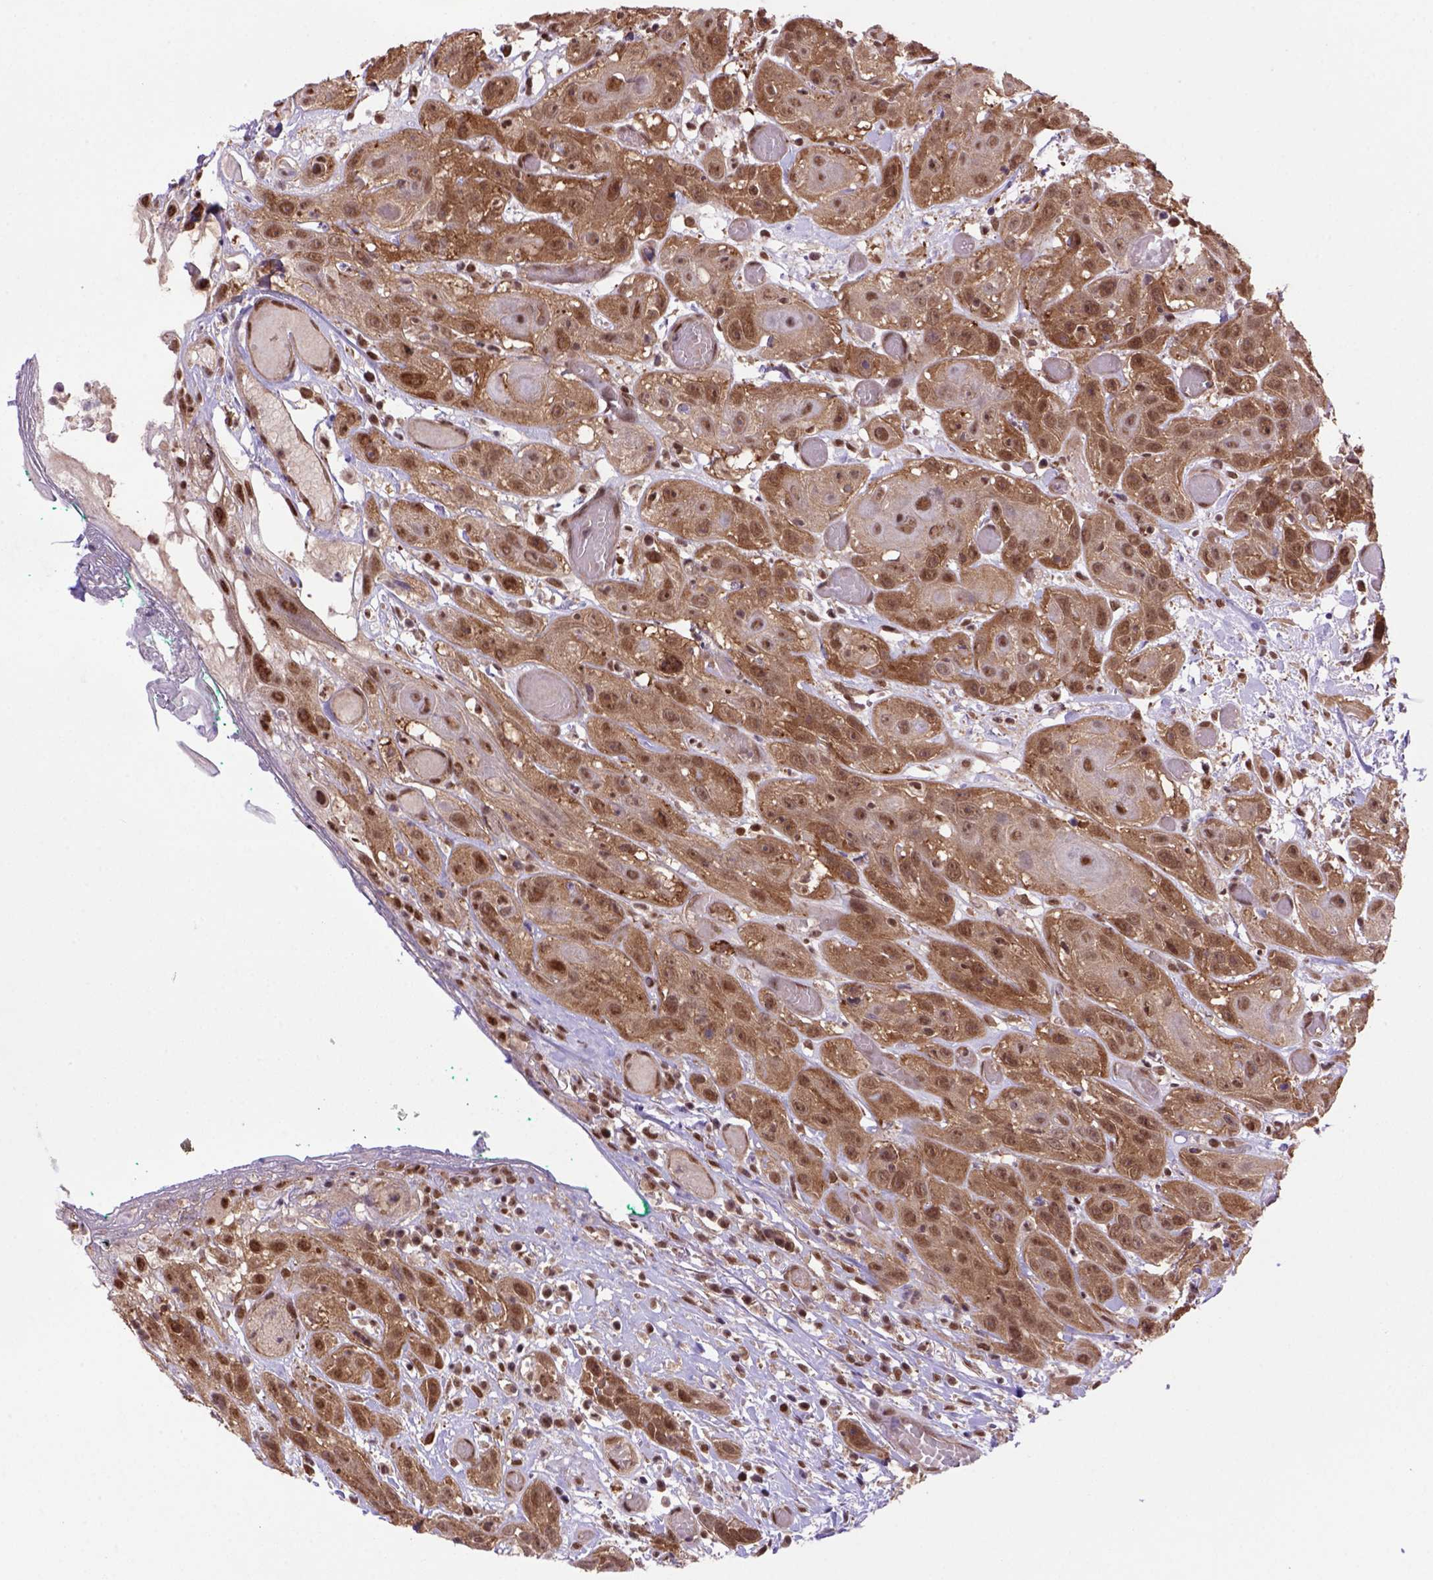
{"staining": {"intensity": "strong", "quantity": ">75%", "location": "cytoplasmic/membranous,nuclear"}, "tissue": "head and neck cancer", "cell_type": "Tumor cells", "image_type": "cancer", "snomed": [{"axis": "morphology", "description": "Normal tissue, NOS"}, {"axis": "morphology", "description": "Squamous cell carcinoma, NOS"}, {"axis": "topography", "description": "Oral tissue"}, {"axis": "topography", "description": "Salivary gland"}, {"axis": "topography", "description": "Head-Neck"}], "caption": "The image shows staining of head and neck cancer, revealing strong cytoplasmic/membranous and nuclear protein expression (brown color) within tumor cells. (DAB IHC, brown staining for protein, blue staining for nuclei).", "gene": "PSMC2", "patient": {"sex": "female", "age": 62}}